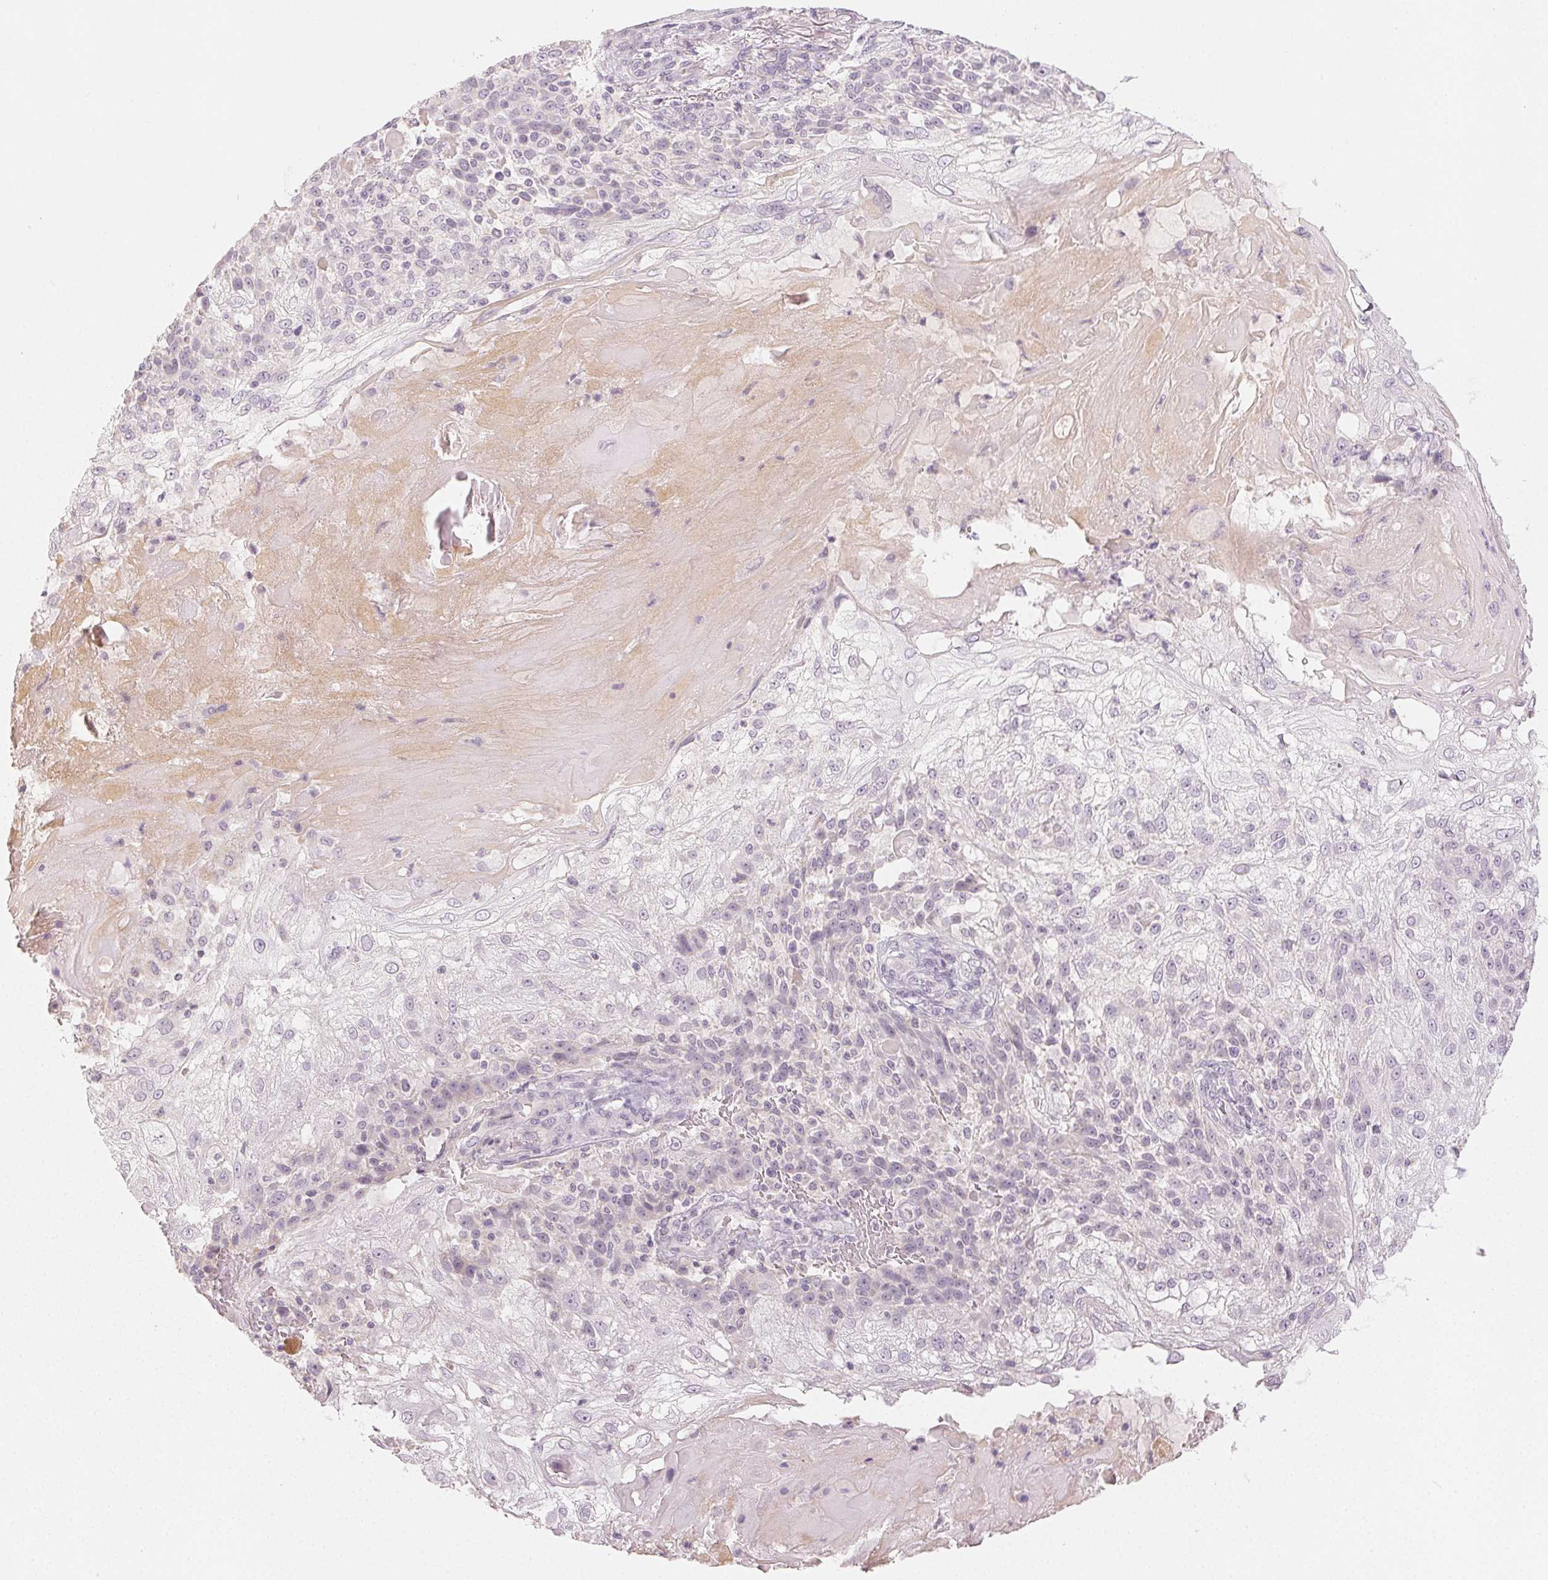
{"staining": {"intensity": "negative", "quantity": "none", "location": "none"}, "tissue": "skin cancer", "cell_type": "Tumor cells", "image_type": "cancer", "snomed": [{"axis": "morphology", "description": "Normal tissue, NOS"}, {"axis": "morphology", "description": "Squamous cell carcinoma, NOS"}, {"axis": "topography", "description": "Skin"}], "caption": "An immunohistochemistry (IHC) micrograph of skin cancer is shown. There is no staining in tumor cells of skin cancer.", "gene": "LVRN", "patient": {"sex": "female", "age": 83}}